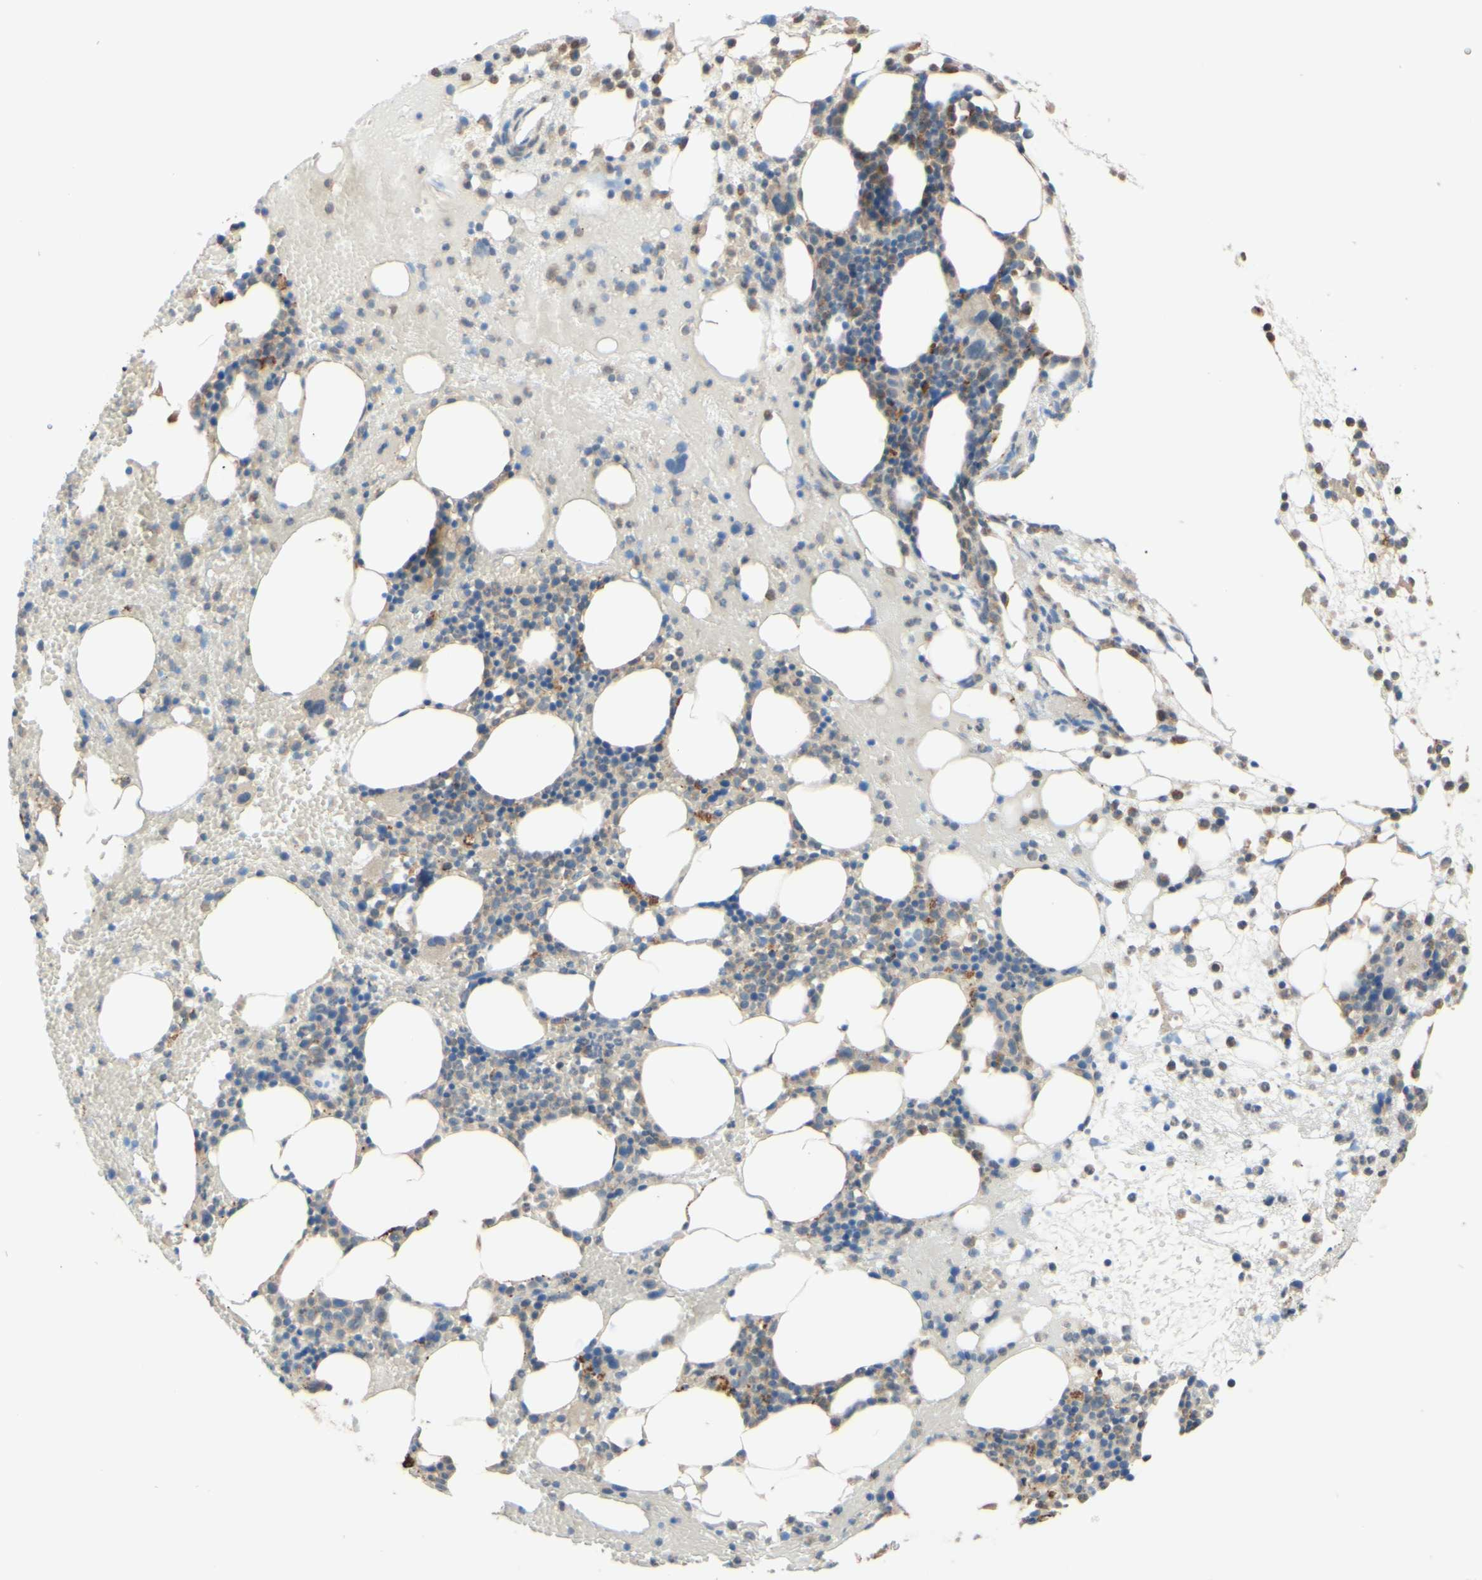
{"staining": {"intensity": "weak", "quantity": "25%-75%", "location": "cytoplasmic/membranous"}, "tissue": "bone marrow", "cell_type": "Hematopoietic cells", "image_type": "normal", "snomed": [{"axis": "morphology", "description": "Normal tissue, NOS"}, {"axis": "morphology", "description": "Inflammation, NOS"}, {"axis": "topography", "description": "Bone marrow"}], "caption": "Brown immunohistochemical staining in unremarkable human bone marrow displays weak cytoplasmic/membranous expression in about 25%-75% of hematopoietic cells.", "gene": "SMIM19", "patient": {"sex": "female", "age": 79}}